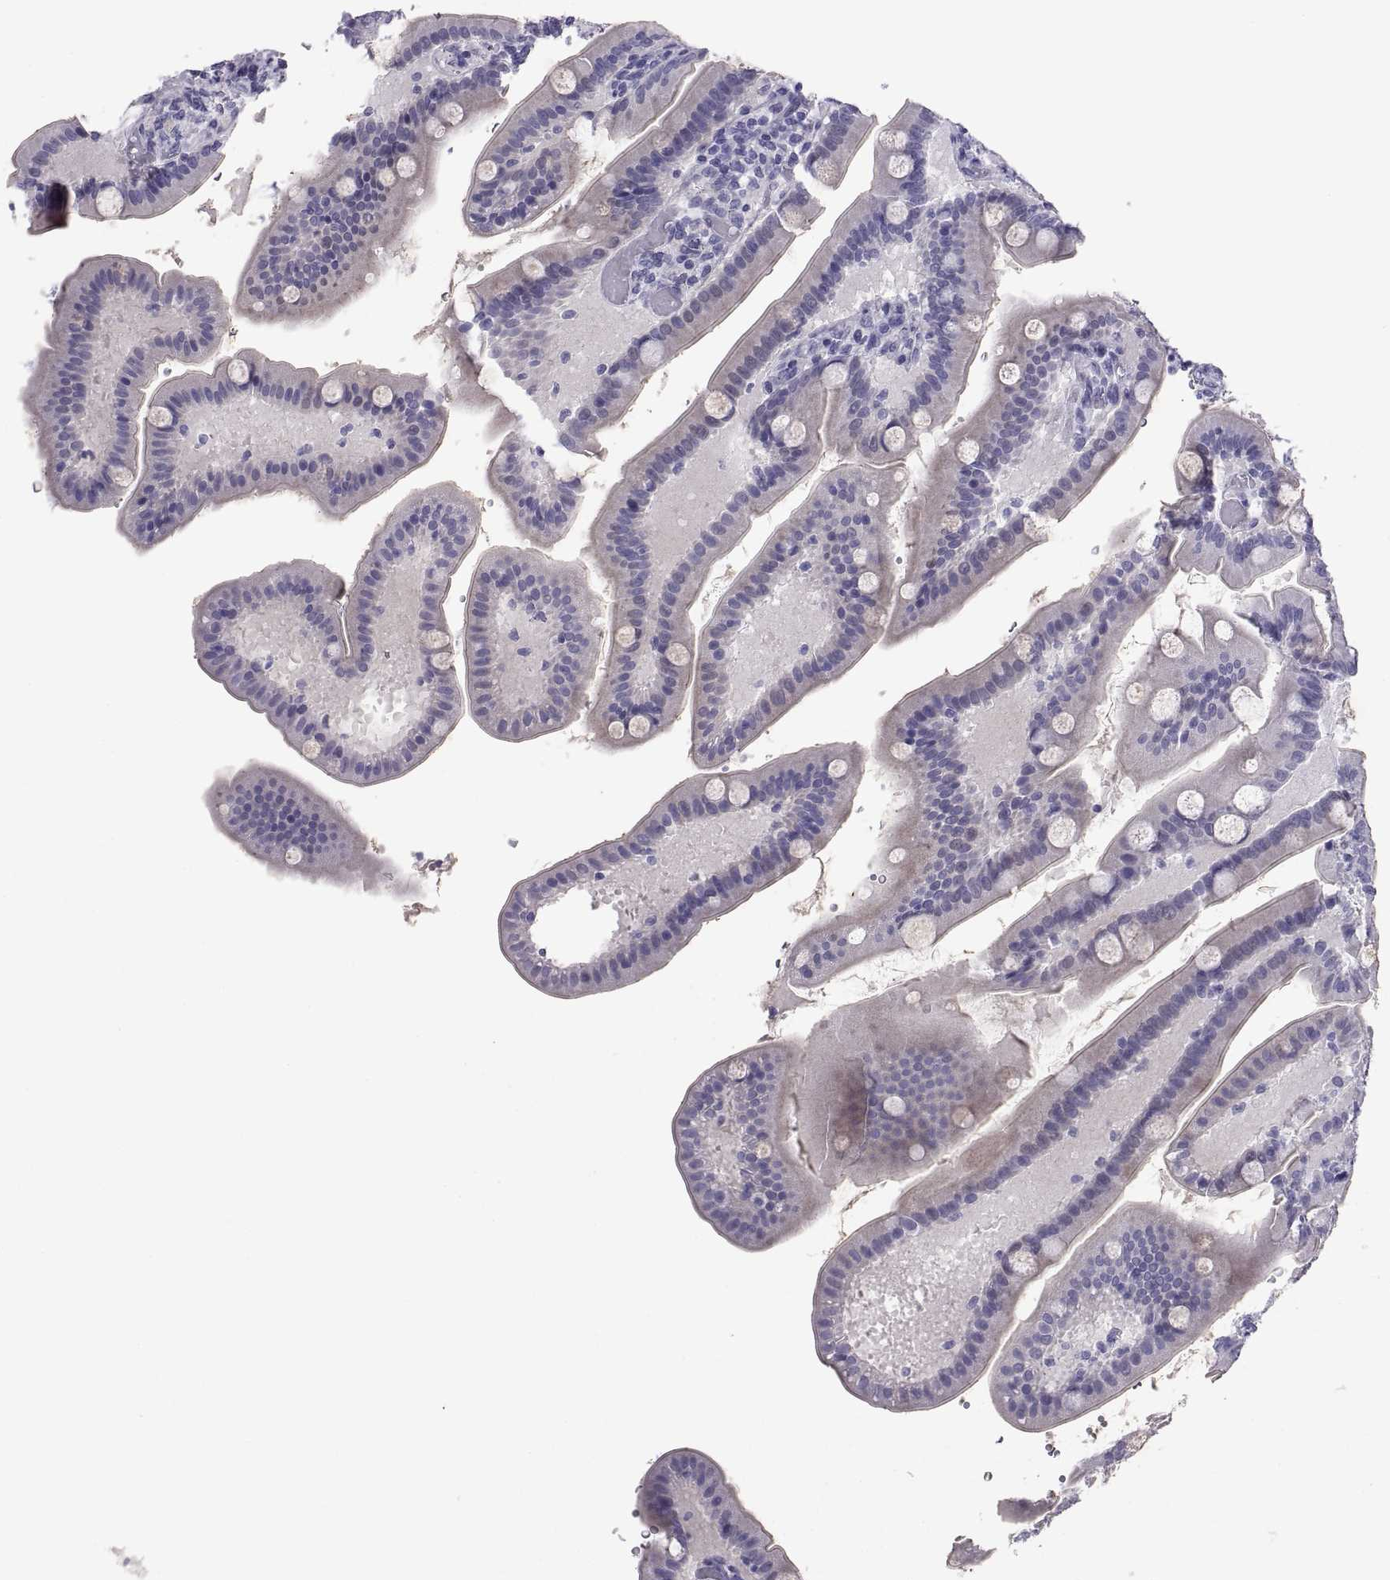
{"staining": {"intensity": "negative", "quantity": "none", "location": "none"}, "tissue": "small intestine", "cell_type": "Glandular cells", "image_type": "normal", "snomed": [{"axis": "morphology", "description": "Normal tissue, NOS"}, {"axis": "topography", "description": "Small intestine"}], "caption": "A high-resolution histopathology image shows IHC staining of benign small intestine, which demonstrates no significant positivity in glandular cells. (DAB (3,3'-diaminobenzidine) IHC visualized using brightfield microscopy, high magnification).", "gene": "TEX13A", "patient": {"sex": "male", "age": 66}}